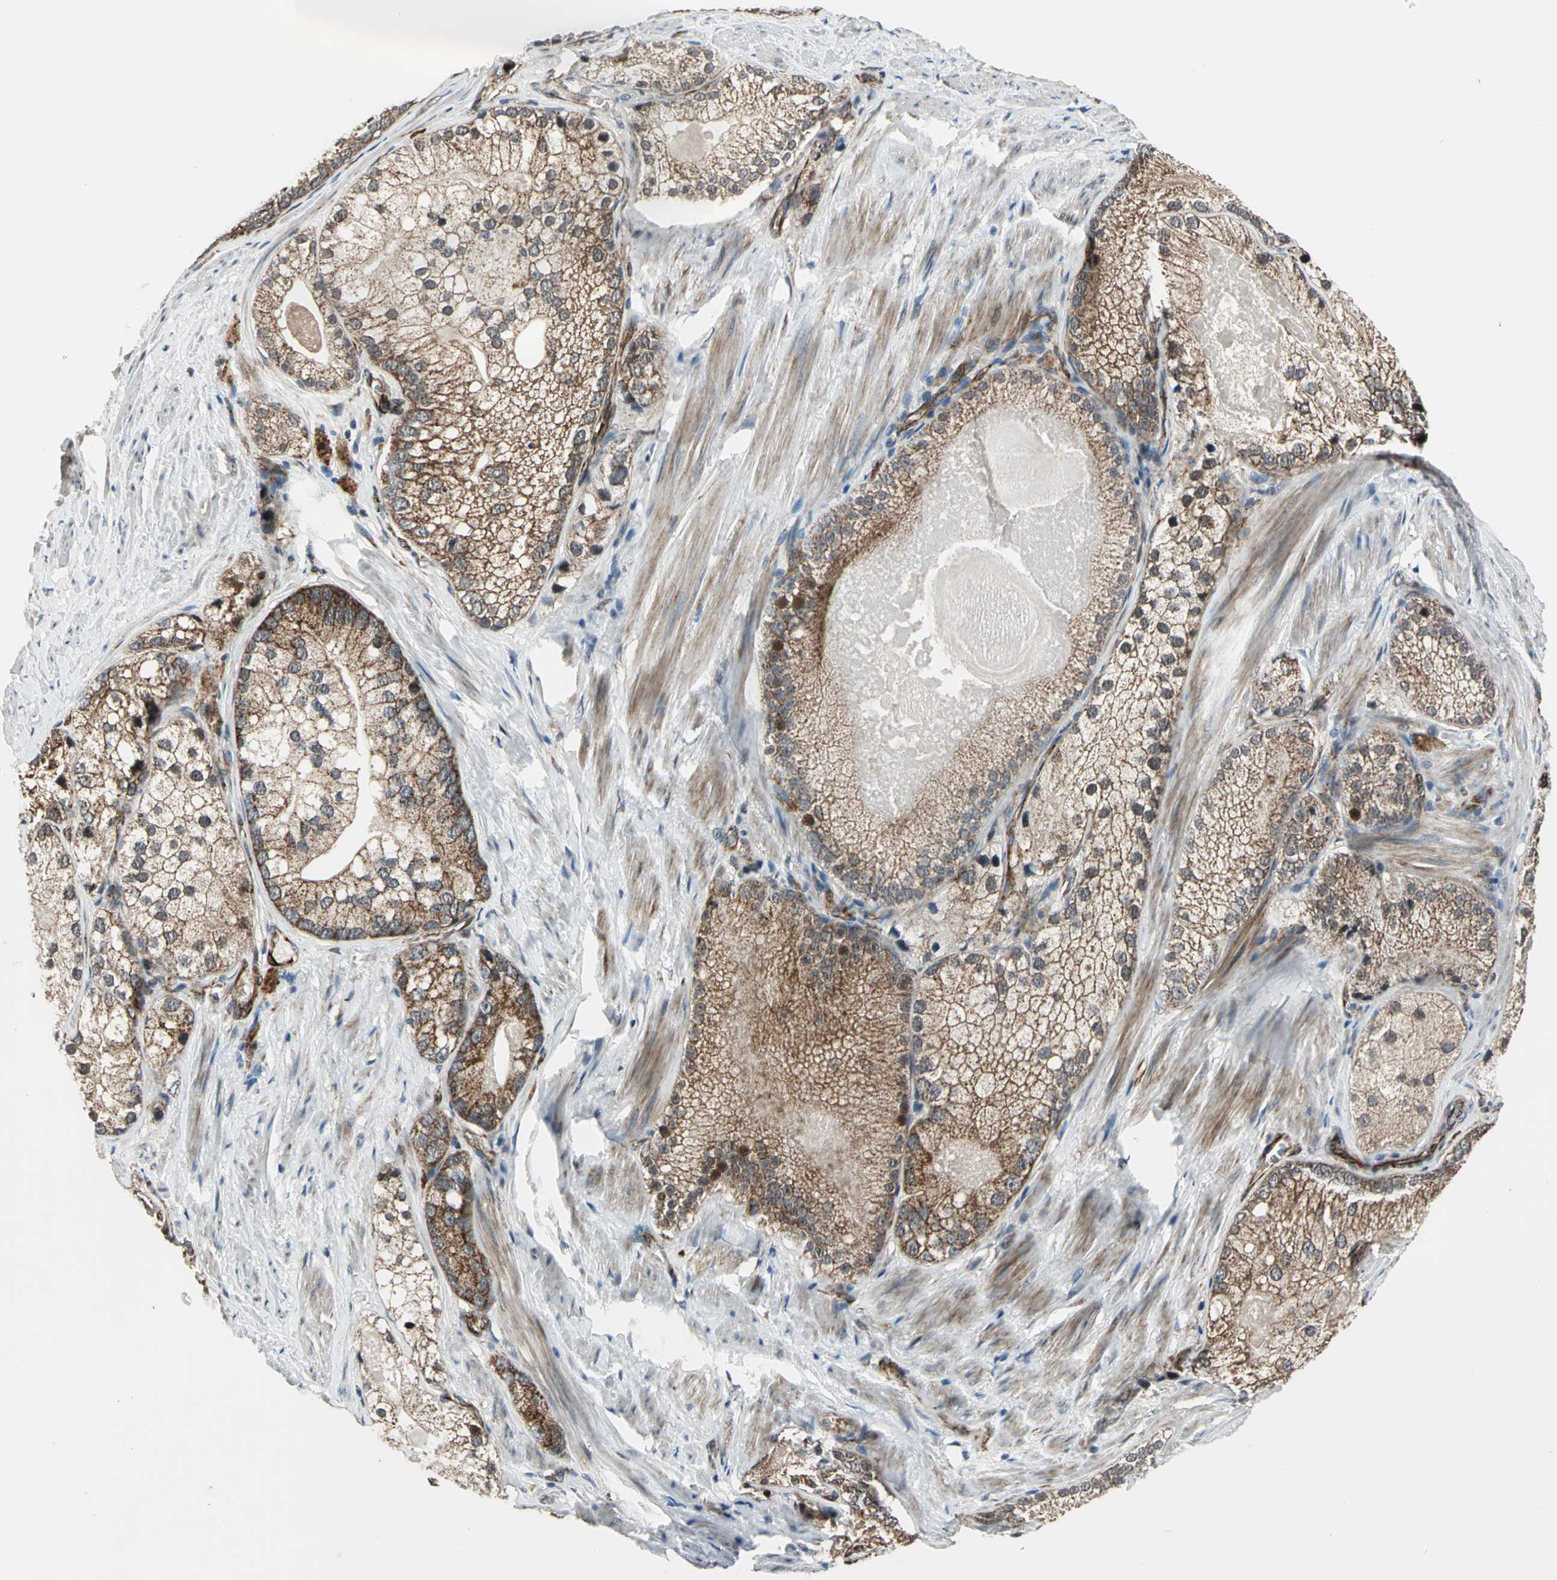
{"staining": {"intensity": "strong", "quantity": ">75%", "location": "cytoplasmic/membranous,nuclear"}, "tissue": "prostate cancer", "cell_type": "Tumor cells", "image_type": "cancer", "snomed": [{"axis": "morphology", "description": "Adenocarcinoma, Low grade"}, {"axis": "topography", "description": "Prostate"}], "caption": "Immunohistochemistry (IHC) of human prostate cancer displays high levels of strong cytoplasmic/membranous and nuclear staining in about >75% of tumor cells.", "gene": "EXD2", "patient": {"sex": "male", "age": 69}}